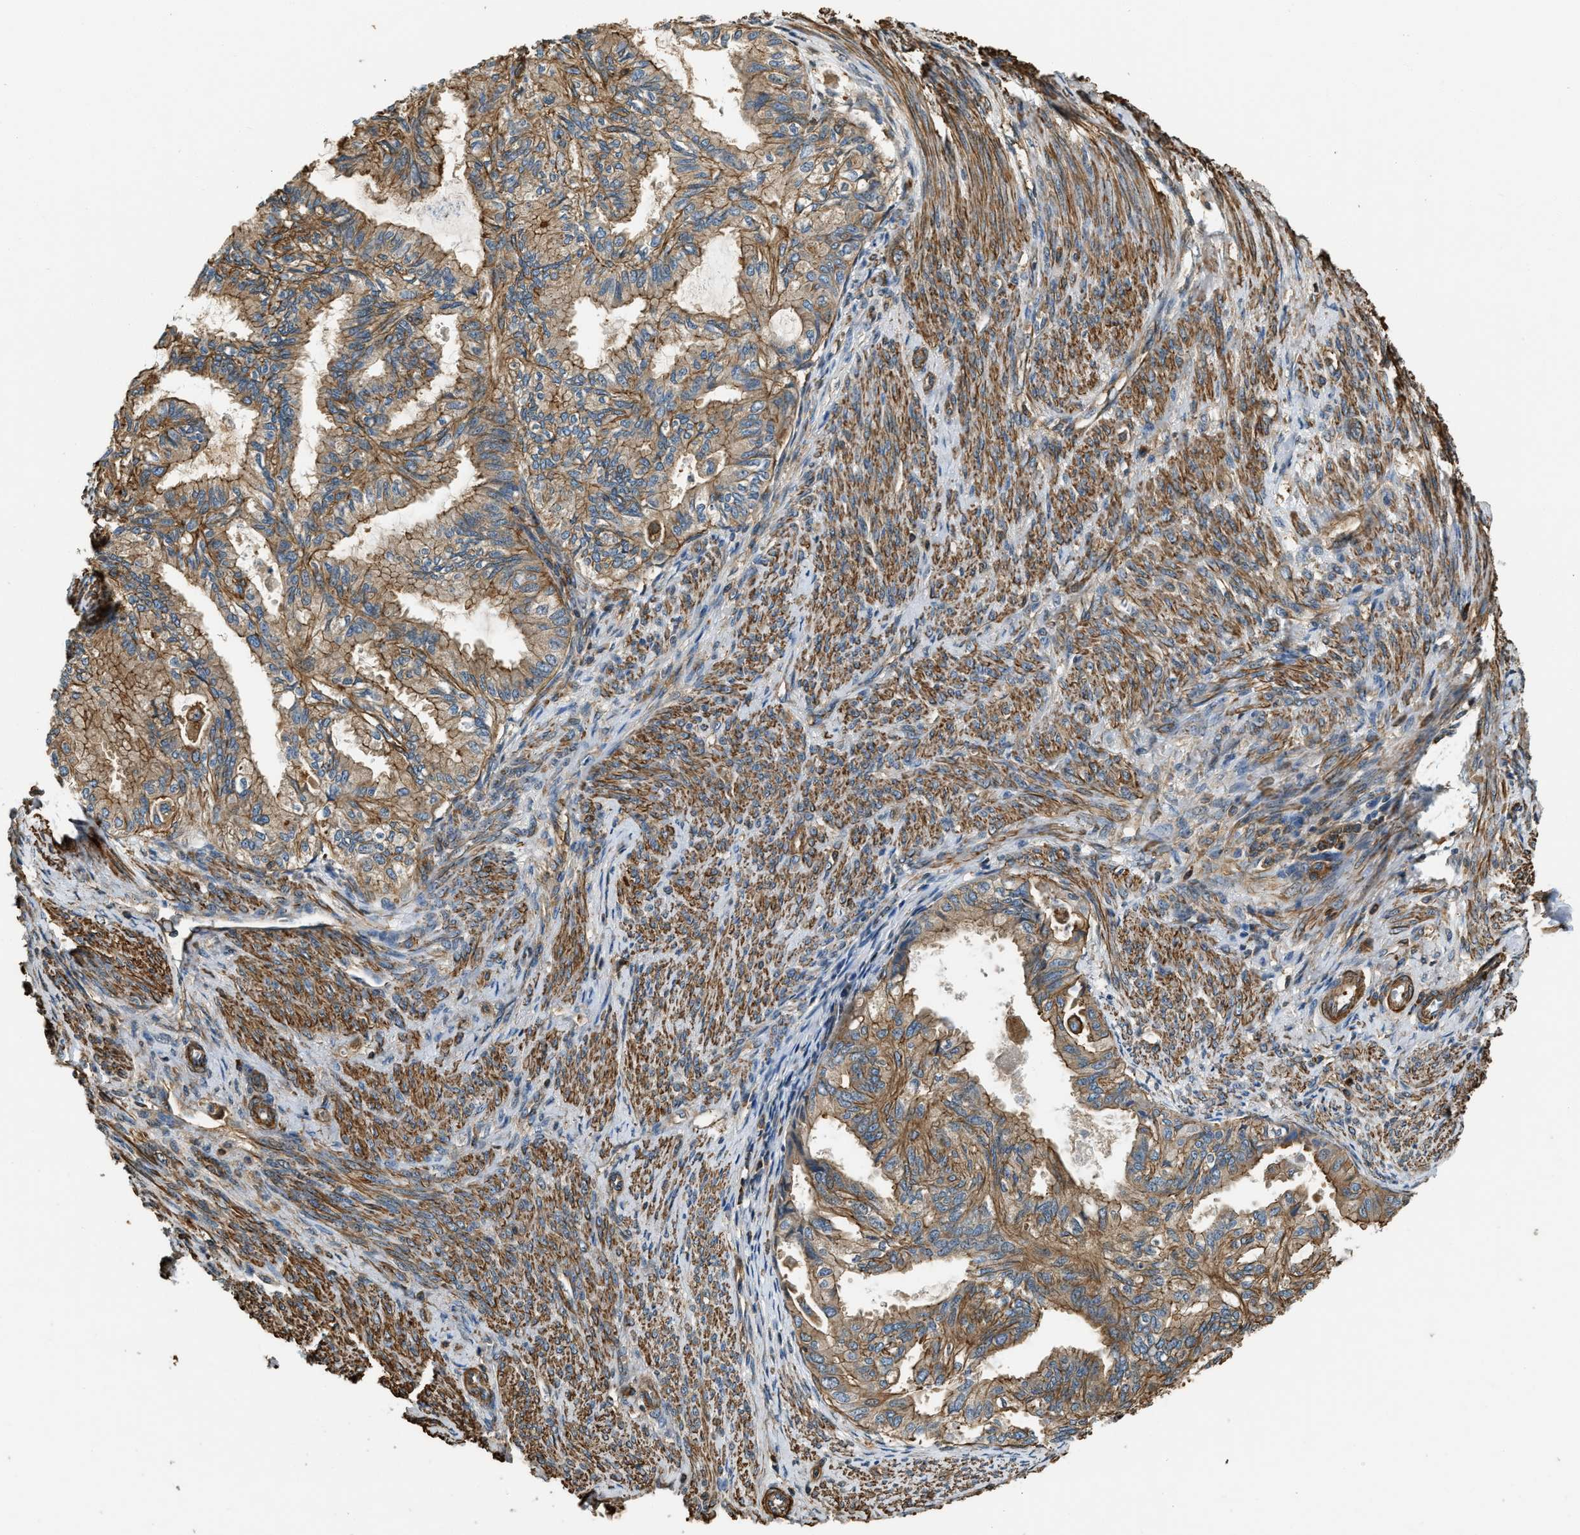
{"staining": {"intensity": "moderate", "quantity": ">75%", "location": "cytoplasmic/membranous"}, "tissue": "cervical cancer", "cell_type": "Tumor cells", "image_type": "cancer", "snomed": [{"axis": "morphology", "description": "Normal tissue, NOS"}, {"axis": "morphology", "description": "Adenocarcinoma, NOS"}, {"axis": "topography", "description": "Cervix"}, {"axis": "topography", "description": "Endometrium"}], "caption": "Human cervical cancer stained with a protein marker exhibits moderate staining in tumor cells.", "gene": "YARS1", "patient": {"sex": "female", "age": 86}}